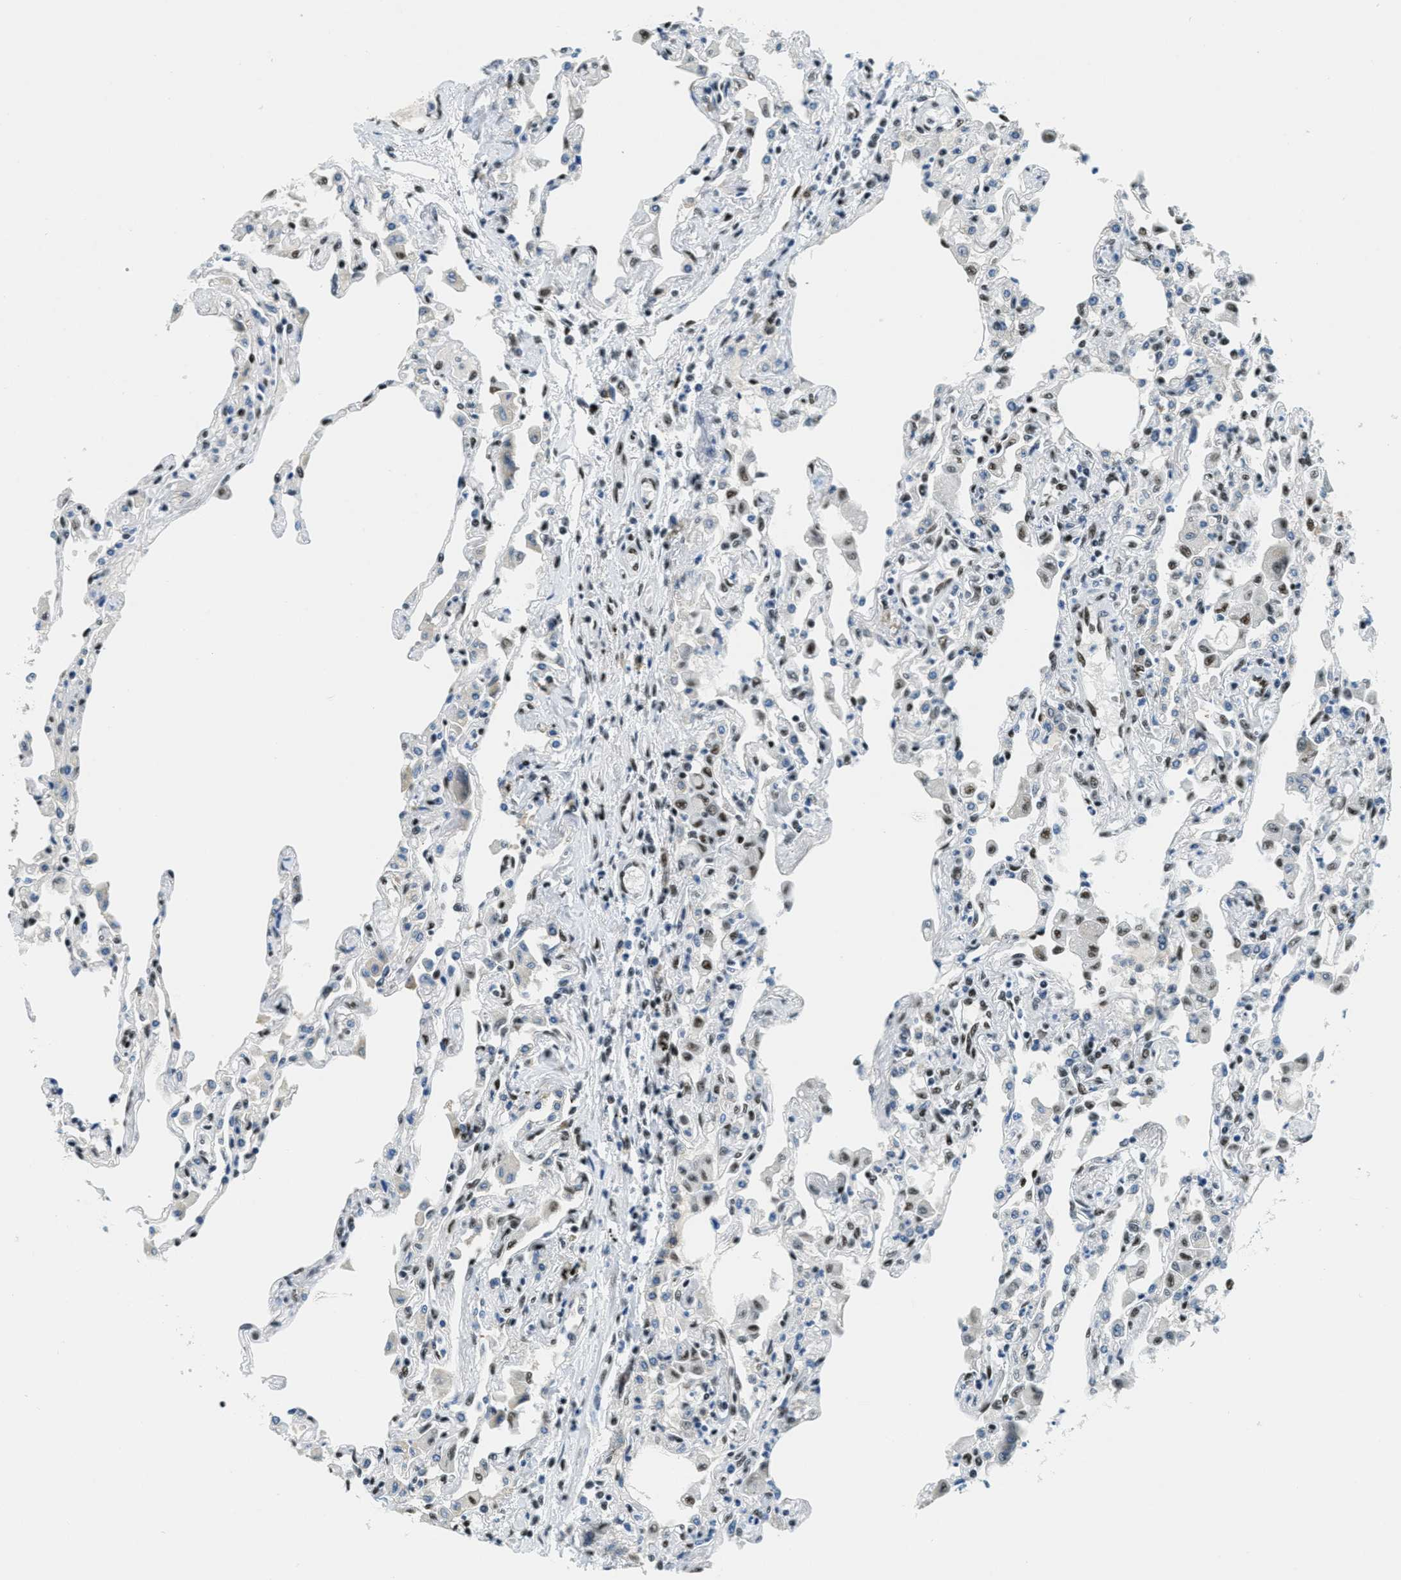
{"staining": {"intensity": "strong", "quantity": "25%-75%", "location": "nuclear"}, "tissue": "lung", "cell_type": "Alveolar cells", "image_type": "normal", "snomed": [{"axis": "morphology", "description": "Normal tissue, NOS"}, {"axis": "topography", "description": "Bronchus"}, {"axis": "topography", "description": "Lung"}], "caption": "Brown immunohistochemical staining in normal lung reveals strong nuclear staining in approximately 25%-75% of alveolar cells.", "gene": "SSB", "patient": {"sex": "female", "age": 49}}